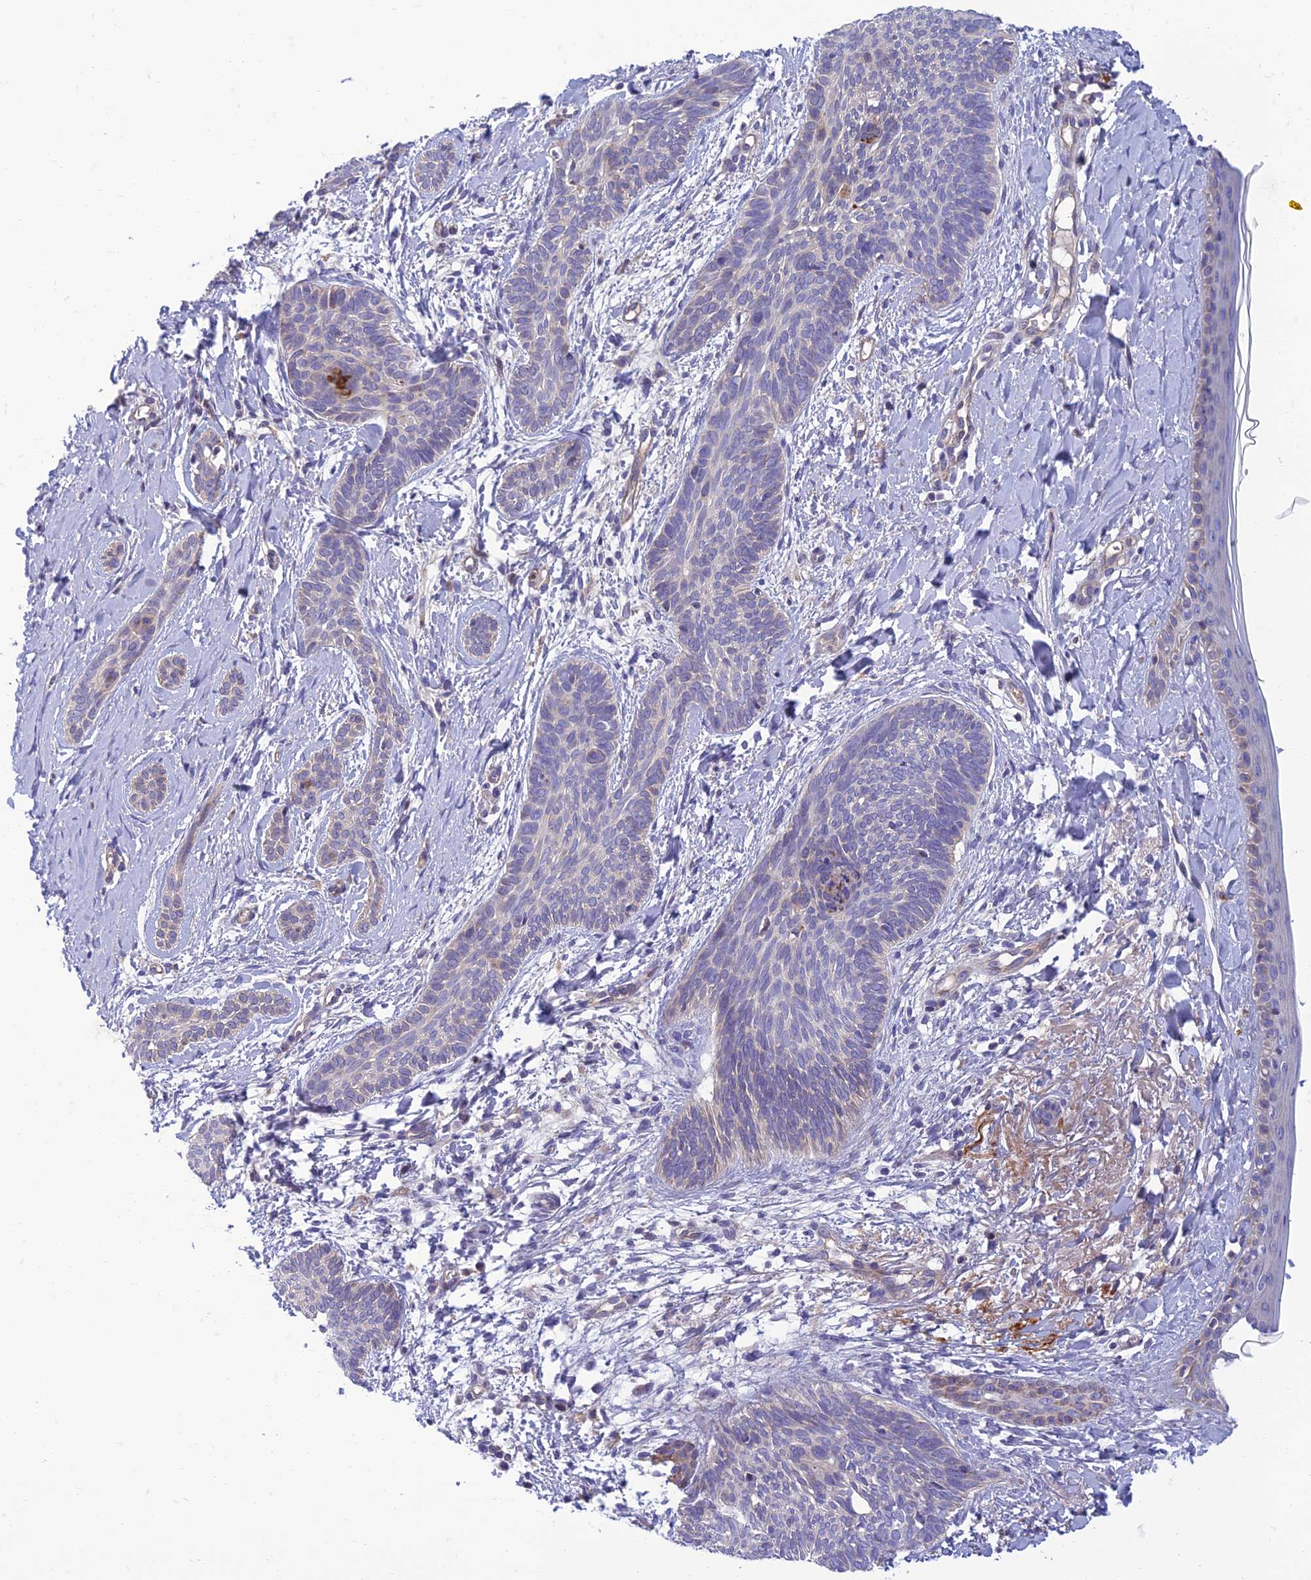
{"staining": {"intensity": "moderate", "quantity": "<25%", "location": "cytoplasmic/membranous"}, "tissue": "skin cancer", "cell_type": "Tumor cells", "image_type": "cancer", "snomed": [{"axis": "morphology", "description": "Basal cell carcinoma"}, {"axis": "topography", "description": "Skin"}], "caption": "This histopathology image exhibits IHC staining of basal cell carcinoma (skin), with low moderate cytoplasmic/membranous expression in about <25% of tumor cells.", "gene": "IRAK3", "patient": {"sex": "female", "age": 81}}